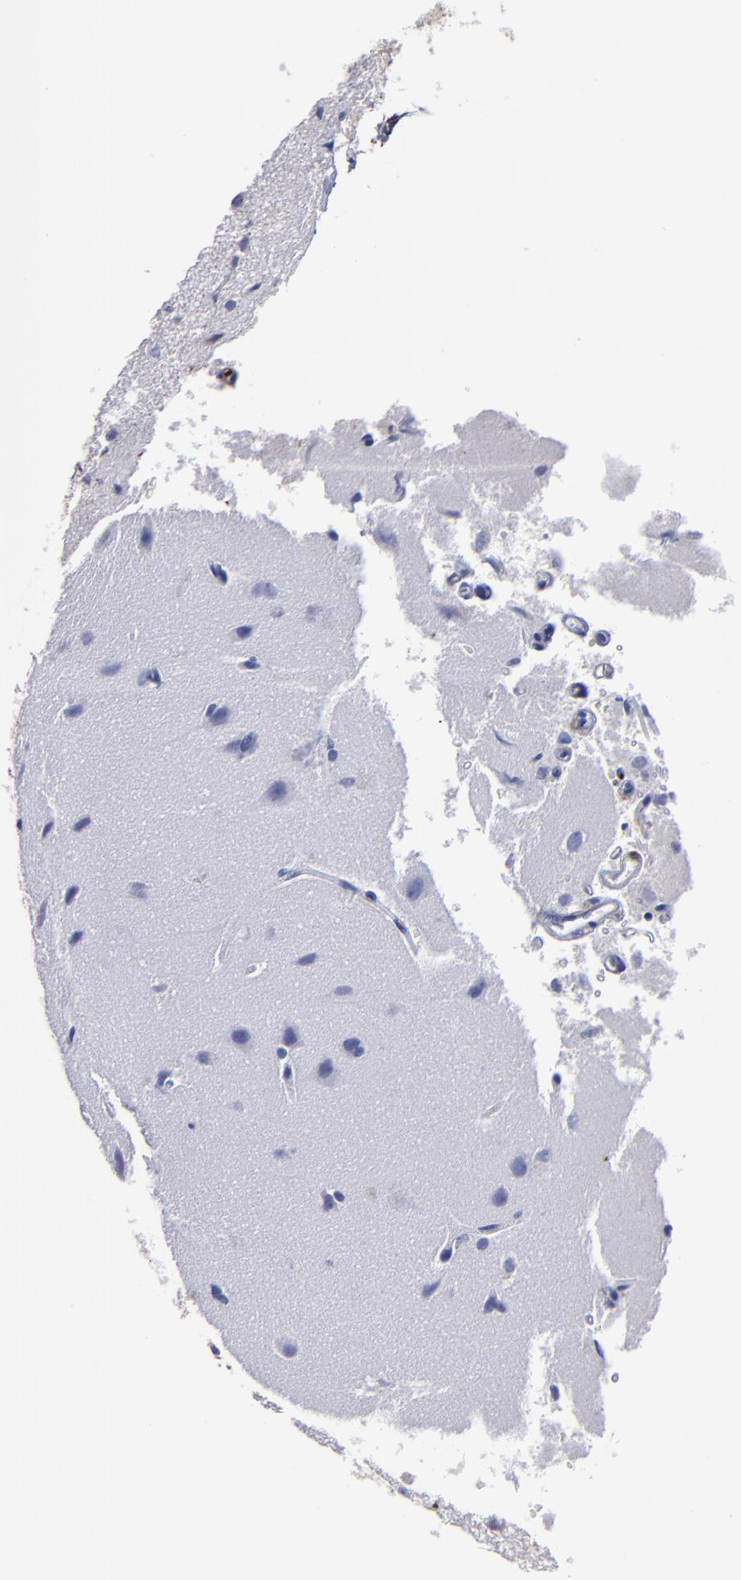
{"staining": {"intensity": "negative", "quantity": "none", "location": "none"}, "tissue": "glioma", "cell_type": "Tumor cells", "image_type": "cancer", "snomed": [{"axis": "morphology", "description": "Glioma, malignant, Low grade"}, {"axis": "topography", "description": "Cerebral cortex"}], "caption": "An image of low-grade glioma (malignant) stained for a protein demonstrates no brown staining in tumor cells. Nuclei are stained in blue.", "gene": "CD36", "patient": {"sex": "female", "age": 47}}